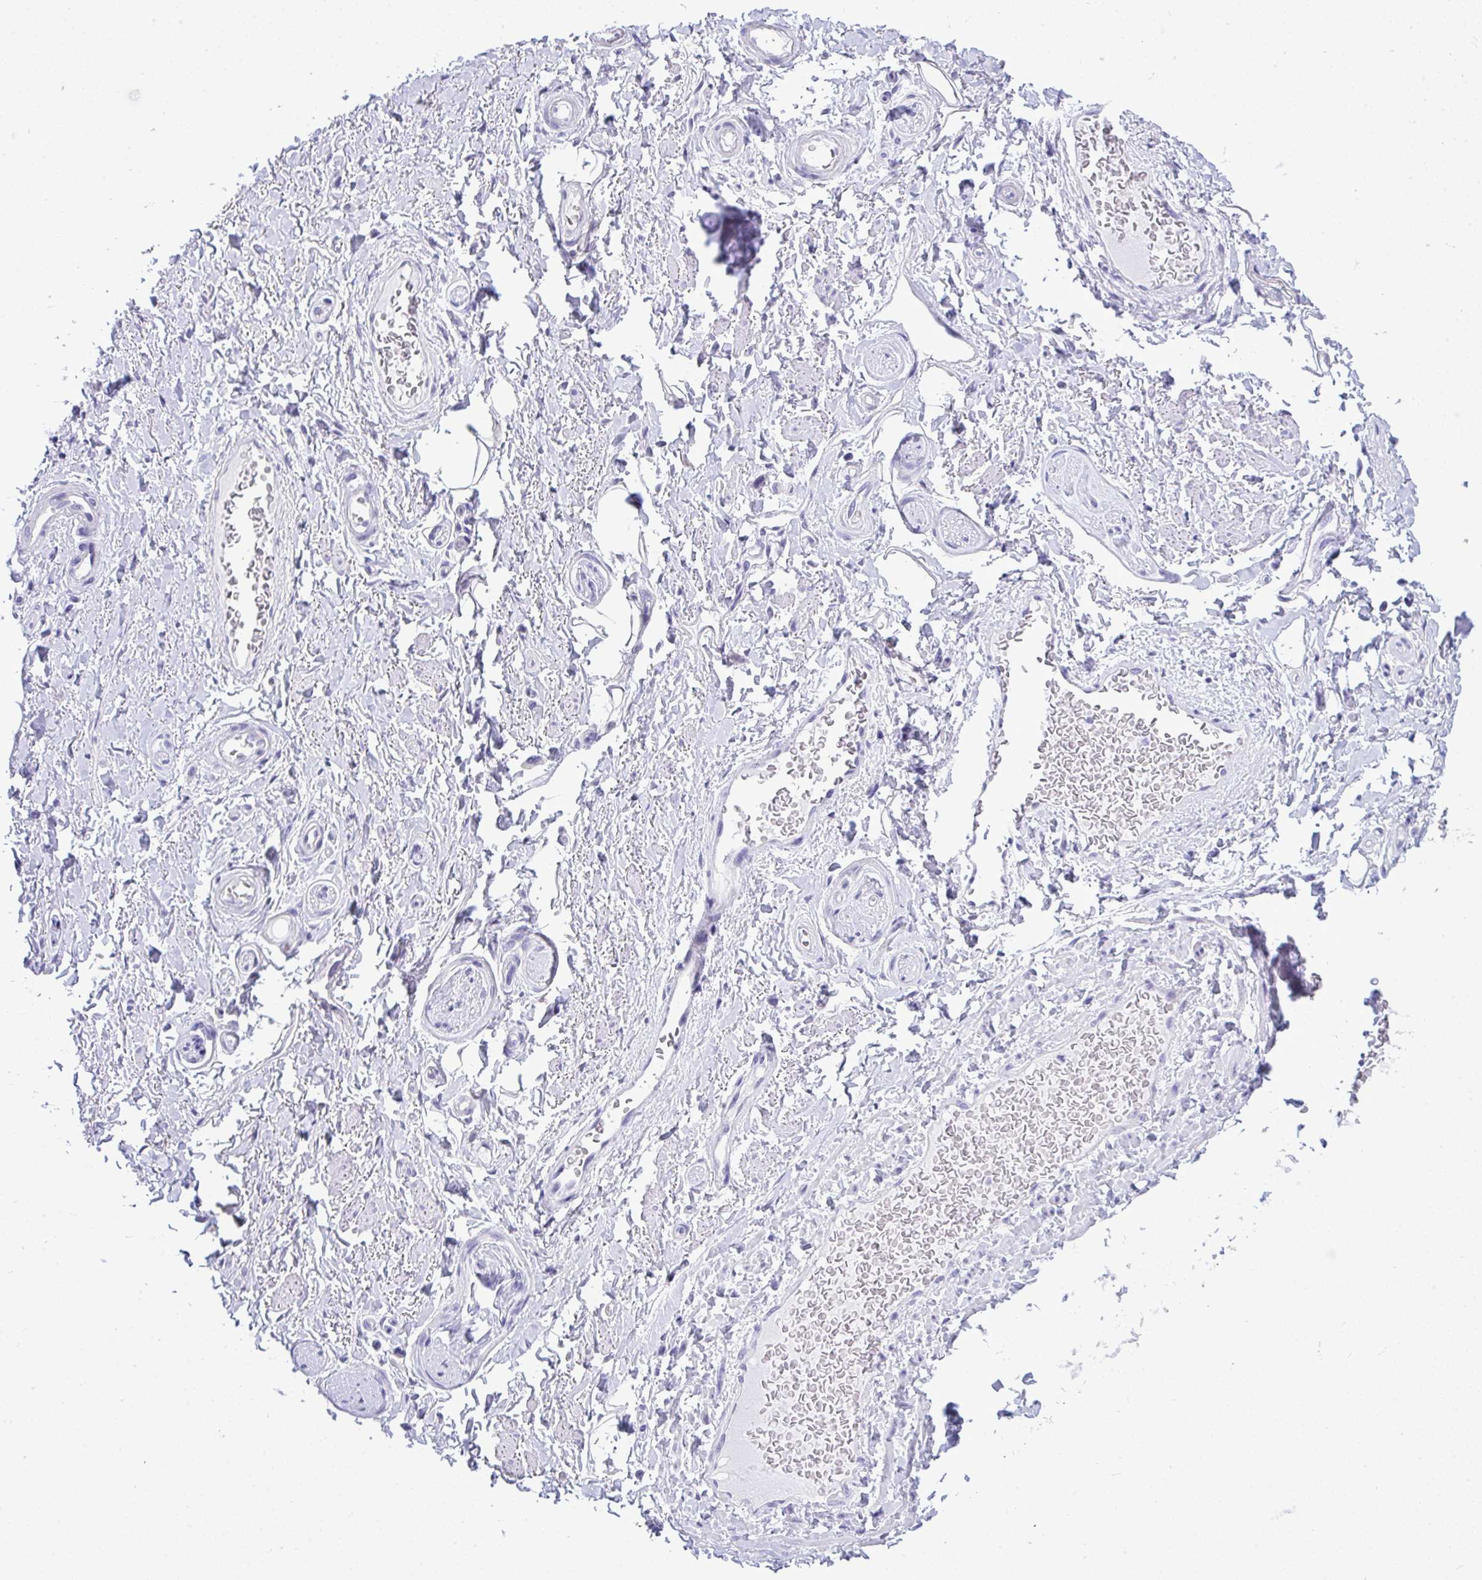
{"staining": {"intensity": "negative", "quantity": "none", "location": "none"}, "tissue": "adipose tissue", "cell_type": "Adipocytes", "image_type": "normal", "snomed": [{"axis": "morphology", "description": "Normal tissue, NOS"}, {"axis": "topography", "description": "Peripheral nerve tissue"}], "caption": "This is a histopathology image of immunohistochemistry staining of benign adipose tissue, which shows no expression in adipocytes.", "gene": "PRM2", "patient": {"sex": "male", "age": 51}}